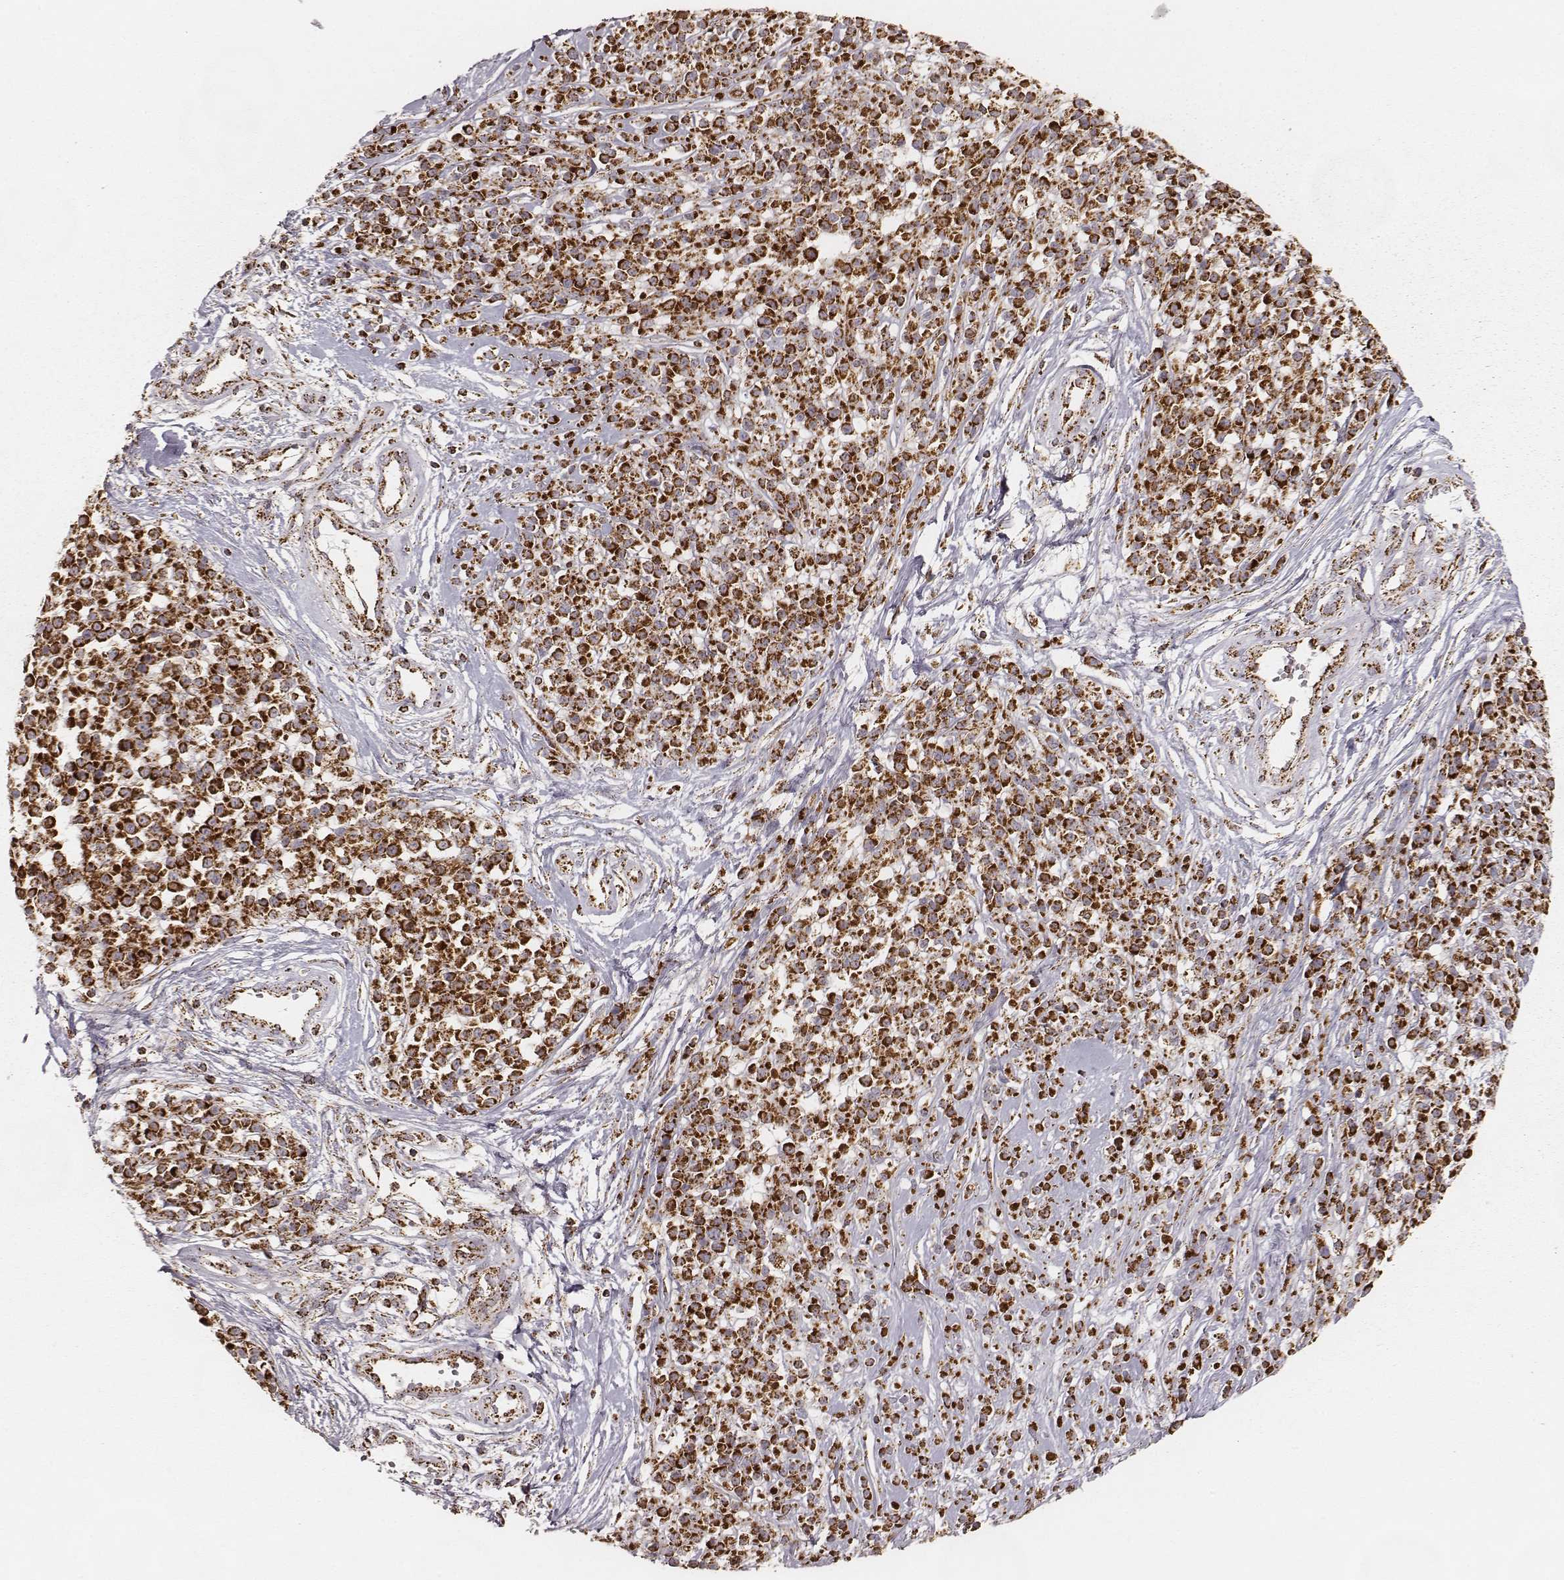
{"staining": {"intensity": "strong", "quantity": ">75%", "location": "cytoplasmic/membranous"}, "tissue": "melanoma", "cell_type": "Tumor cells", "image_type": "cancer", "snomed": [{"axis": "morphology", "description": "Malignant melanoma, NOS"}, {"axis": "topography", "description": "Skin"}, {"axis": "topography", "description": "Skin of trunk"}], "caption": "Melanoma tissue displays strong cytoplasmic/membranous staining in approximately >75% of tumor cells The protein is shown in brown color, while the nuclei are stained blue.", "gene": "CS", "patient": {"sex": "male", "age": 74}}